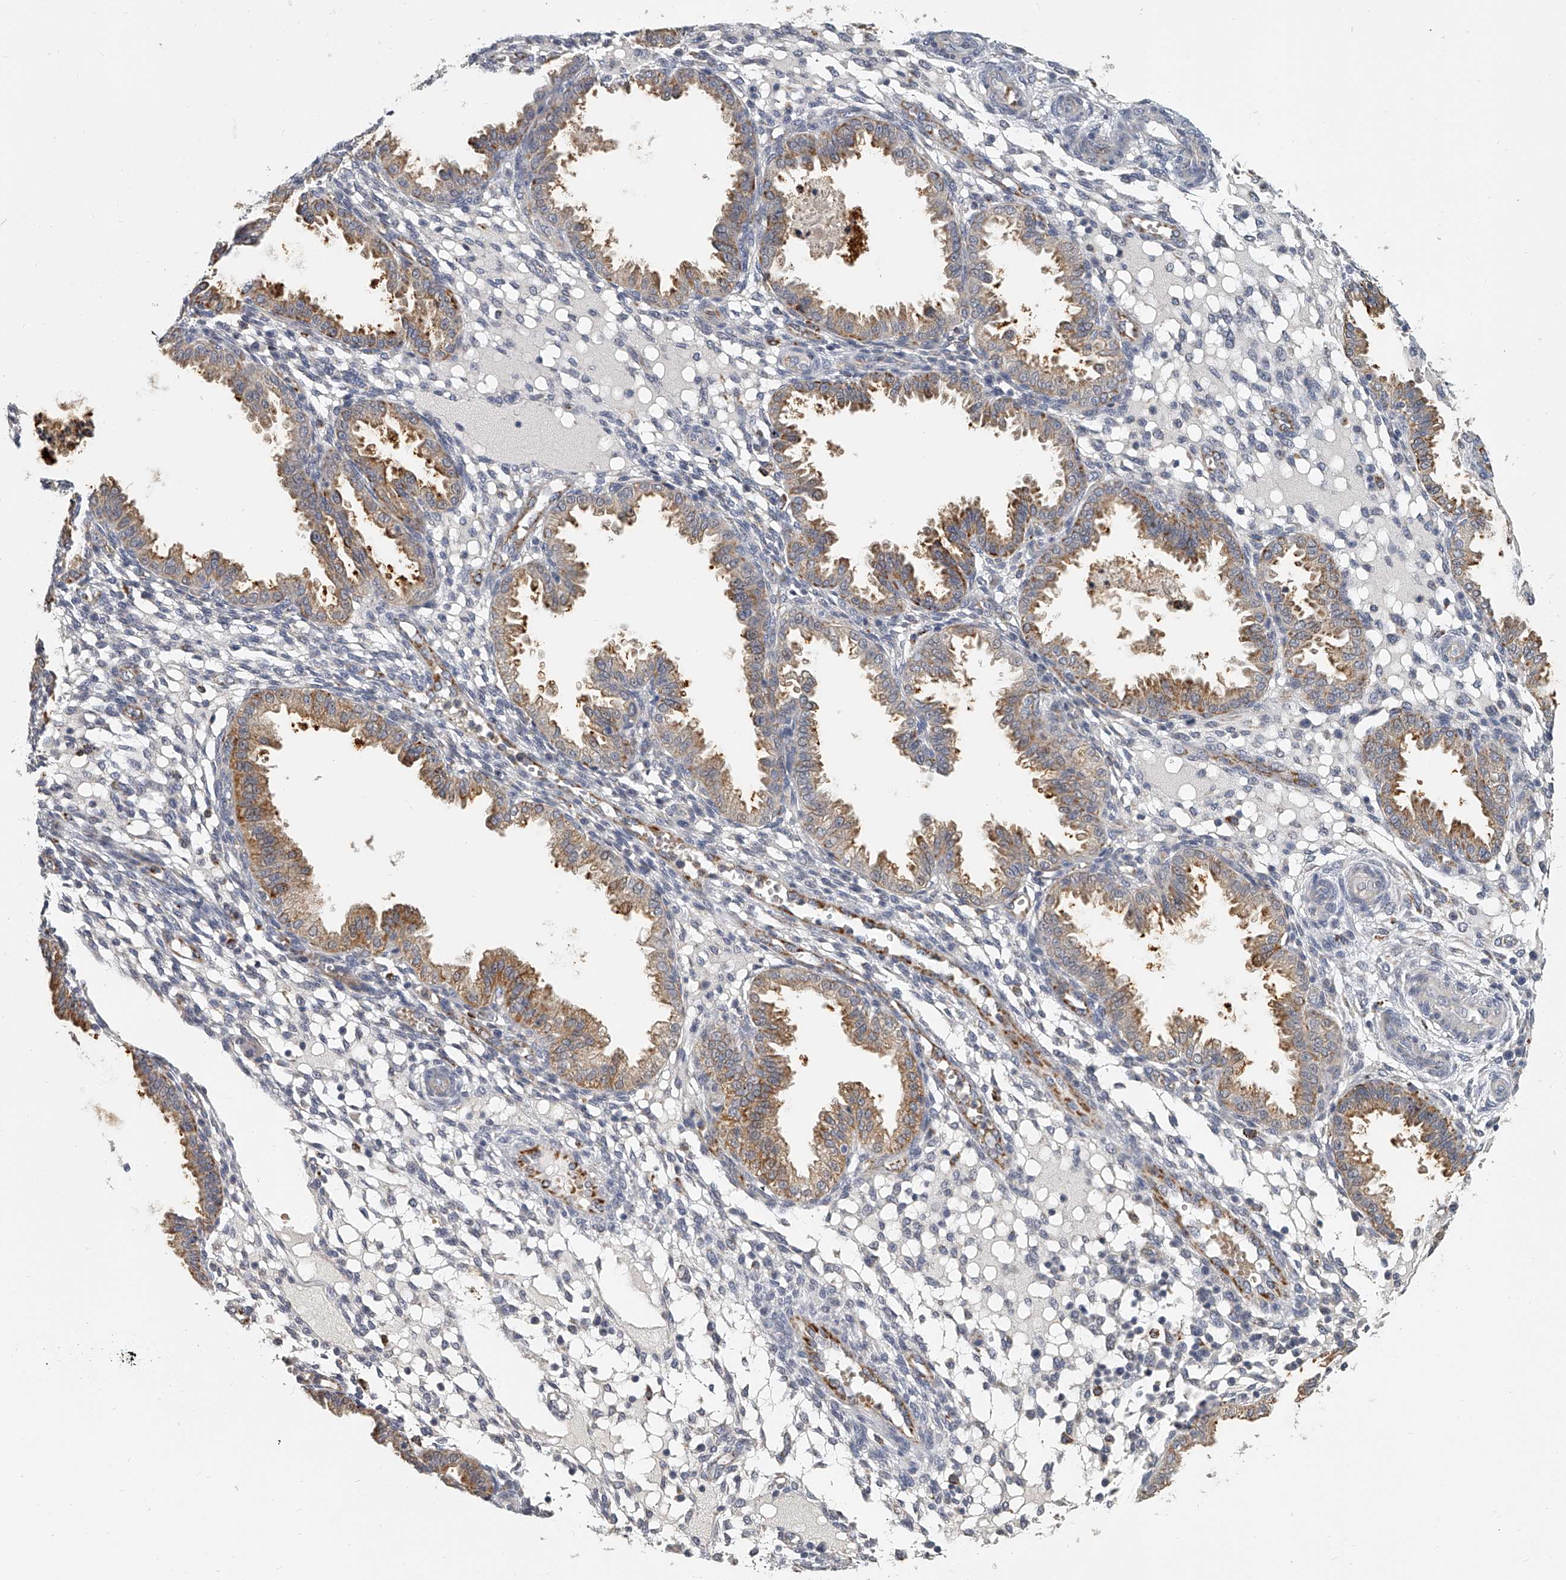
{"staining": {"intensity": "negative", "quantity": "none", "location": "none"}, "tissue": "endometrium", "cell_type": "Cells in endometrial stroma", "image_type": "normal", "snomed": [{"axis": "morphology", "description": "Normal tissue, NOS"}, {"axis": "topography", "description": "Endometrium"}], "caption": "DAB immunohistochemical staining of normal human endometrium demonstrates no significant expression in cells in endometrial stroma.", "gene": "KLHL7", "patient": {"sex": "female", "age": 33}}